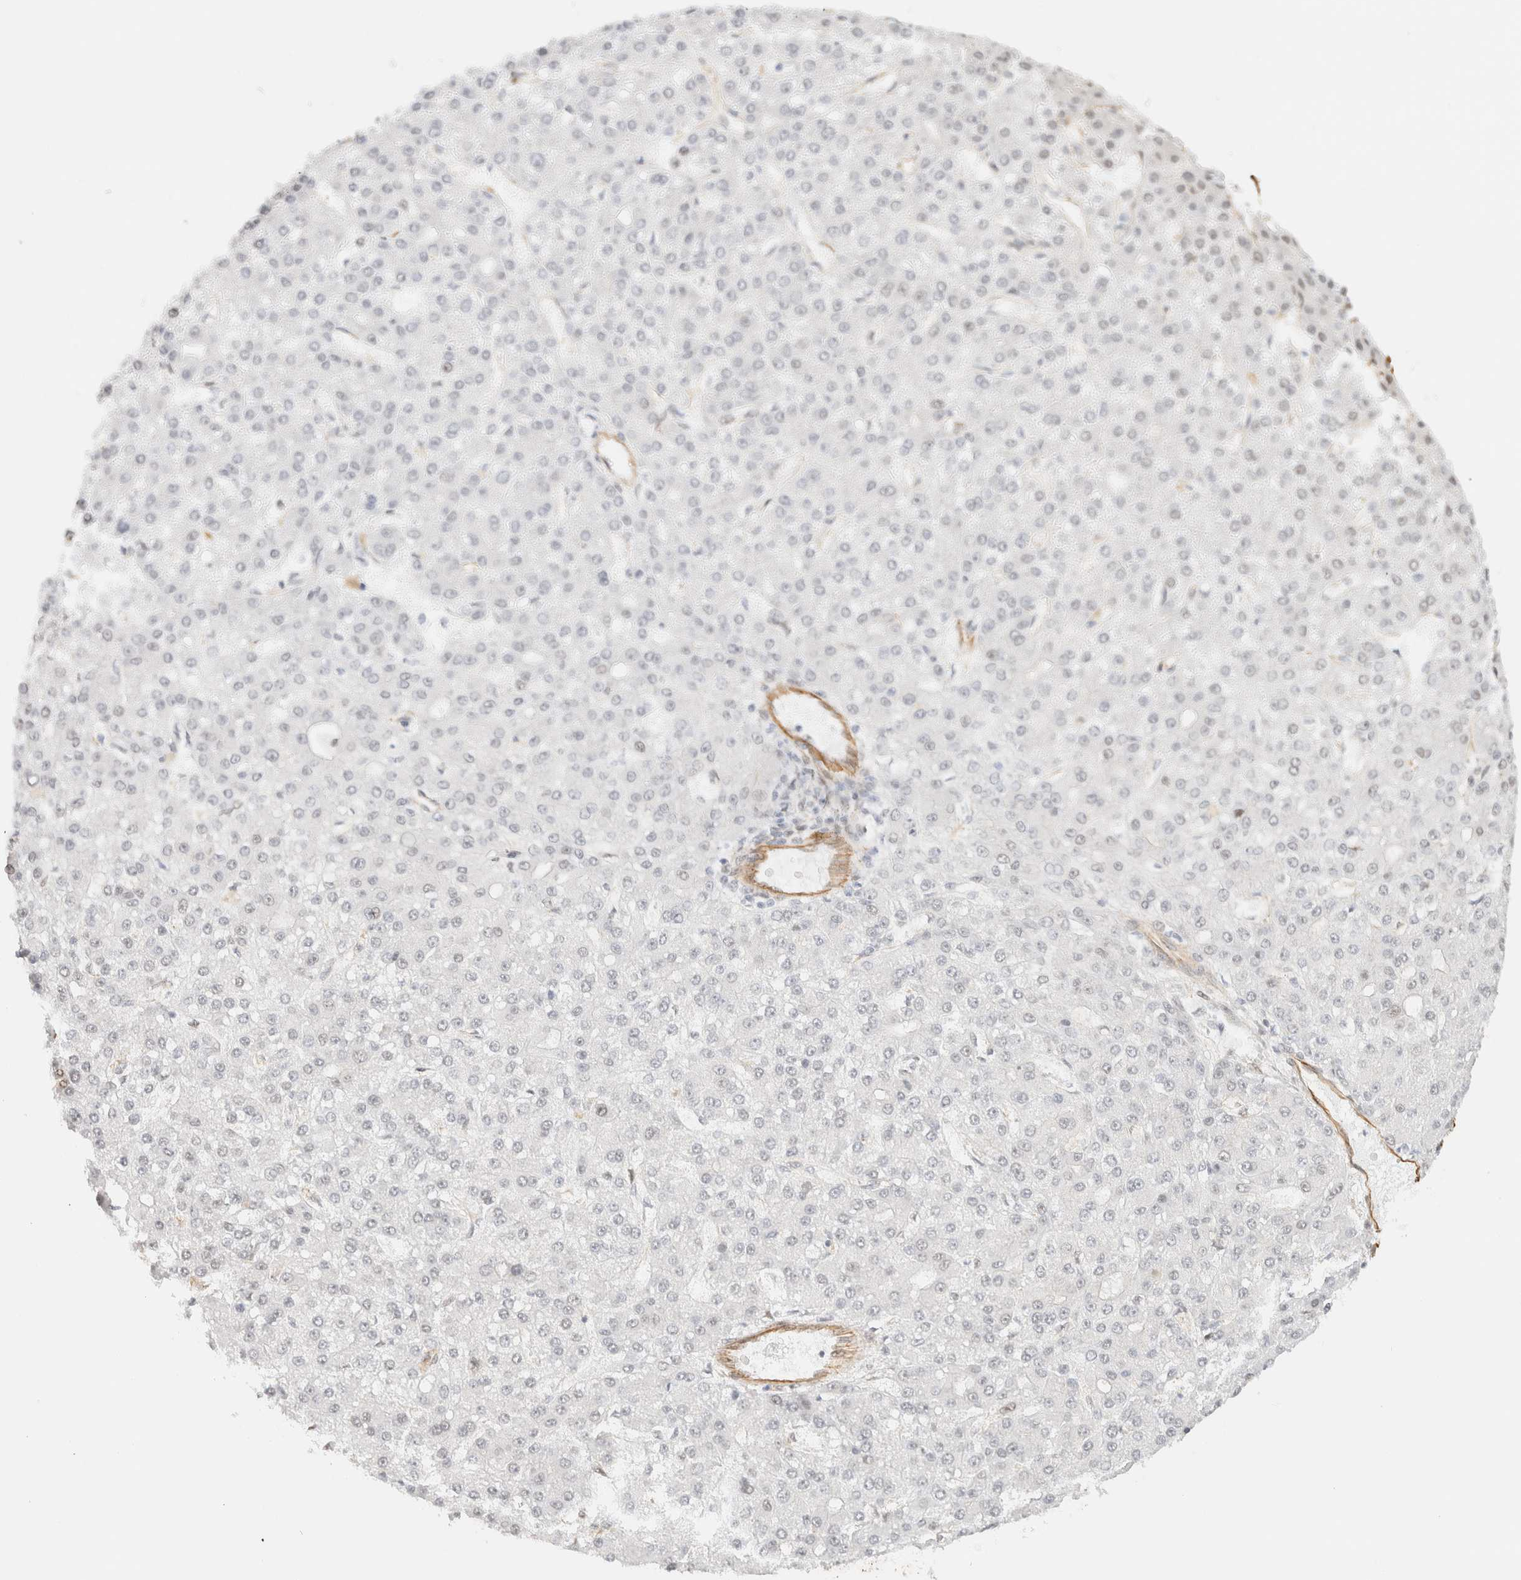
{"staining": {"intensity": "negative", "quantity": "none", "location": "none"}, "tissue": "liver cancer", "cell_type": "Tumor cells", "image_type": "cancer", "snomed": [{"axis": "morphology", "description": "Carcinoma, Hepatocellular, NOS"}, {"axis": "topography", "description": "Liver"}], "caption": "This is a histopathology image of IHC staining of liver cancer (hepatocellular carcinoma), which shows no staining in tumor cells.", "gene": "ARID5A", "patient": {"sex": "male", "age": 67}}